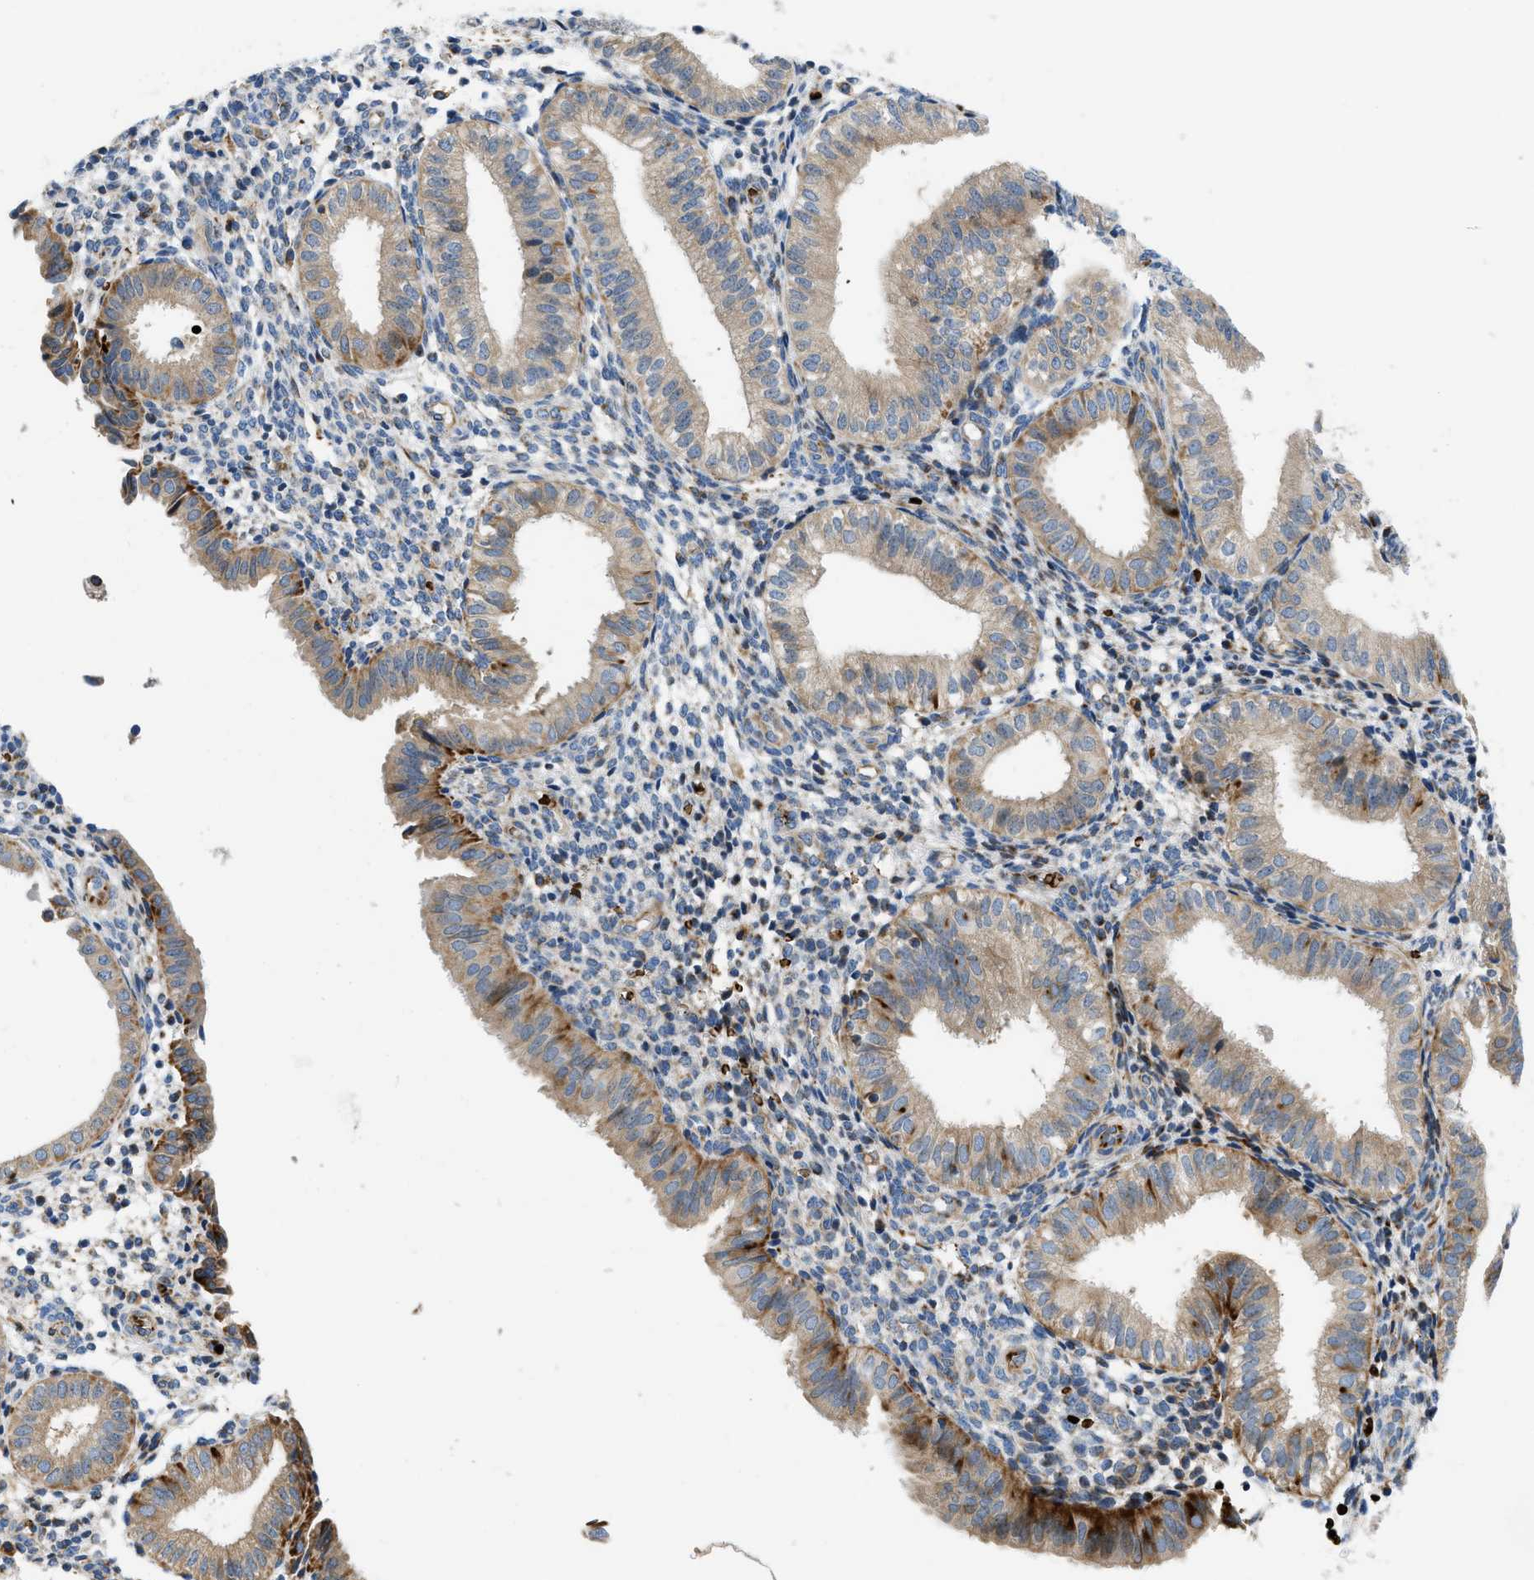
{"staining": {"intensity": "strong", "quantity": "<25%", "location": "cytoplasmic/membranous"}, "tissue": "endometrium", "cell_type": "Cells in endometrial stroma", "image_type": "normal", "snomed": [{"axis": "morphology", "description": "Normal tissue, NOS"}, {"axis": "topography", "description": "Endometrium"}], "caption": "Benign endometrium reveals strong cytoplasmic/membranous positivity in approximately <25% of cells in endometrial stroma, visualized by immunohistochemistry.", "gene": "ZNF831", "patient": {"sex": "female", "age": 39}}